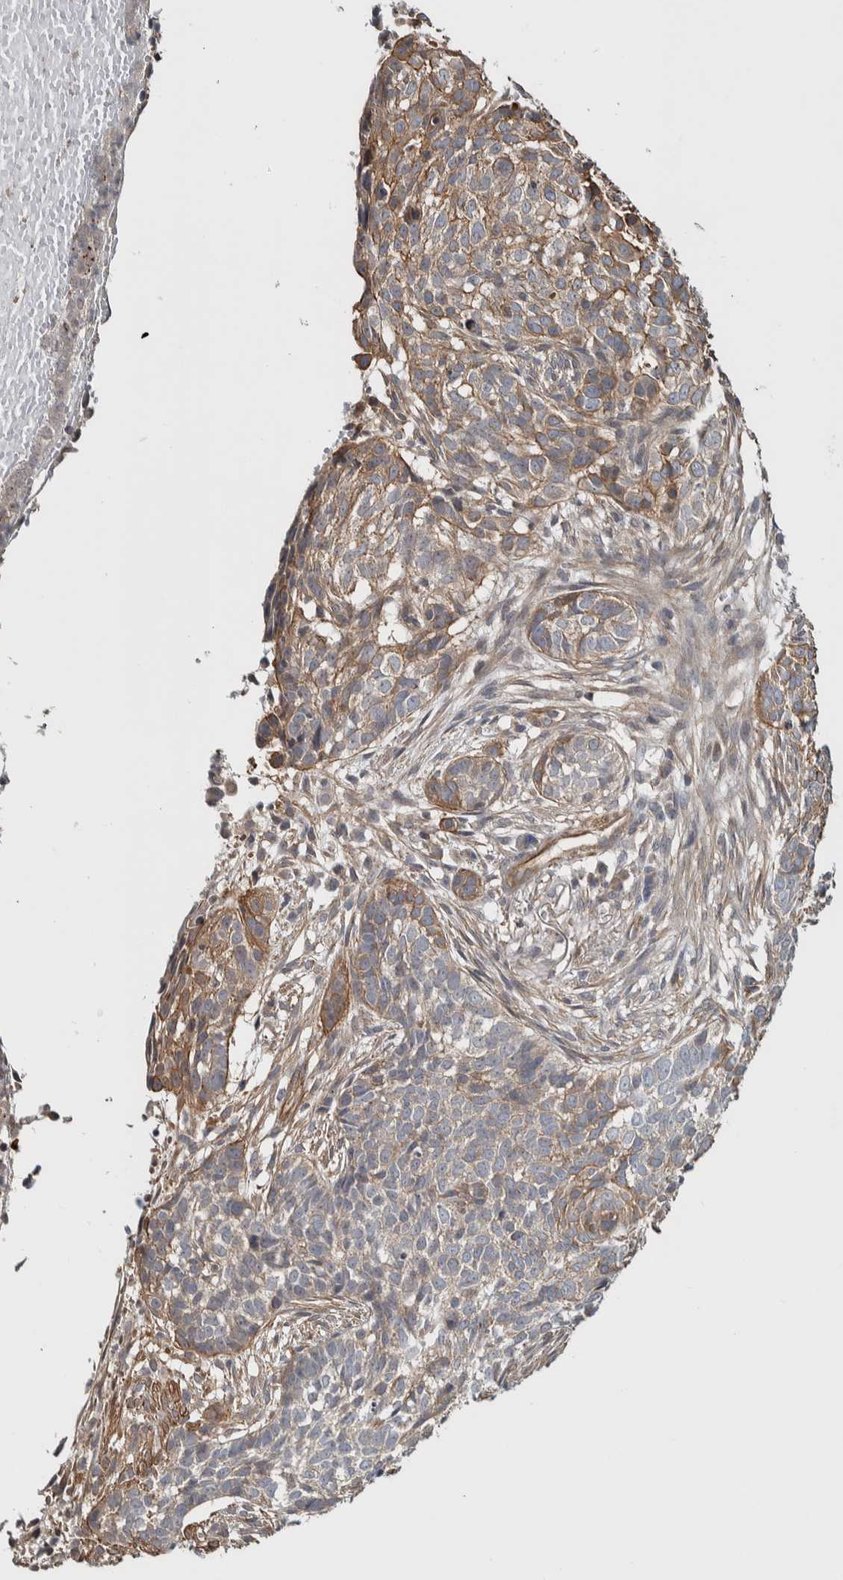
{"staining": {"intensity": "weak", "quantity": "25%-75%", "location": "cytoplasmic/membranous"}, "tissue": "skin cancer", "cell_type": "Tumor cells", "image_type": "cancer", "snomed": [{"axis": "morphology", "description": "Basal cell carcinoma"}, {"axis": "topography", "description": "Skin"}], "caption": "This photomicrograph shows immunohistochemistry (IHC) staining of basal cell carcinoma (skin), with low weak cytoplasmic/membranous expression in about 25%-75% of tumor cells.", "gene": "CHMP4C", "patient": {"sex": "male", "age": 85}}